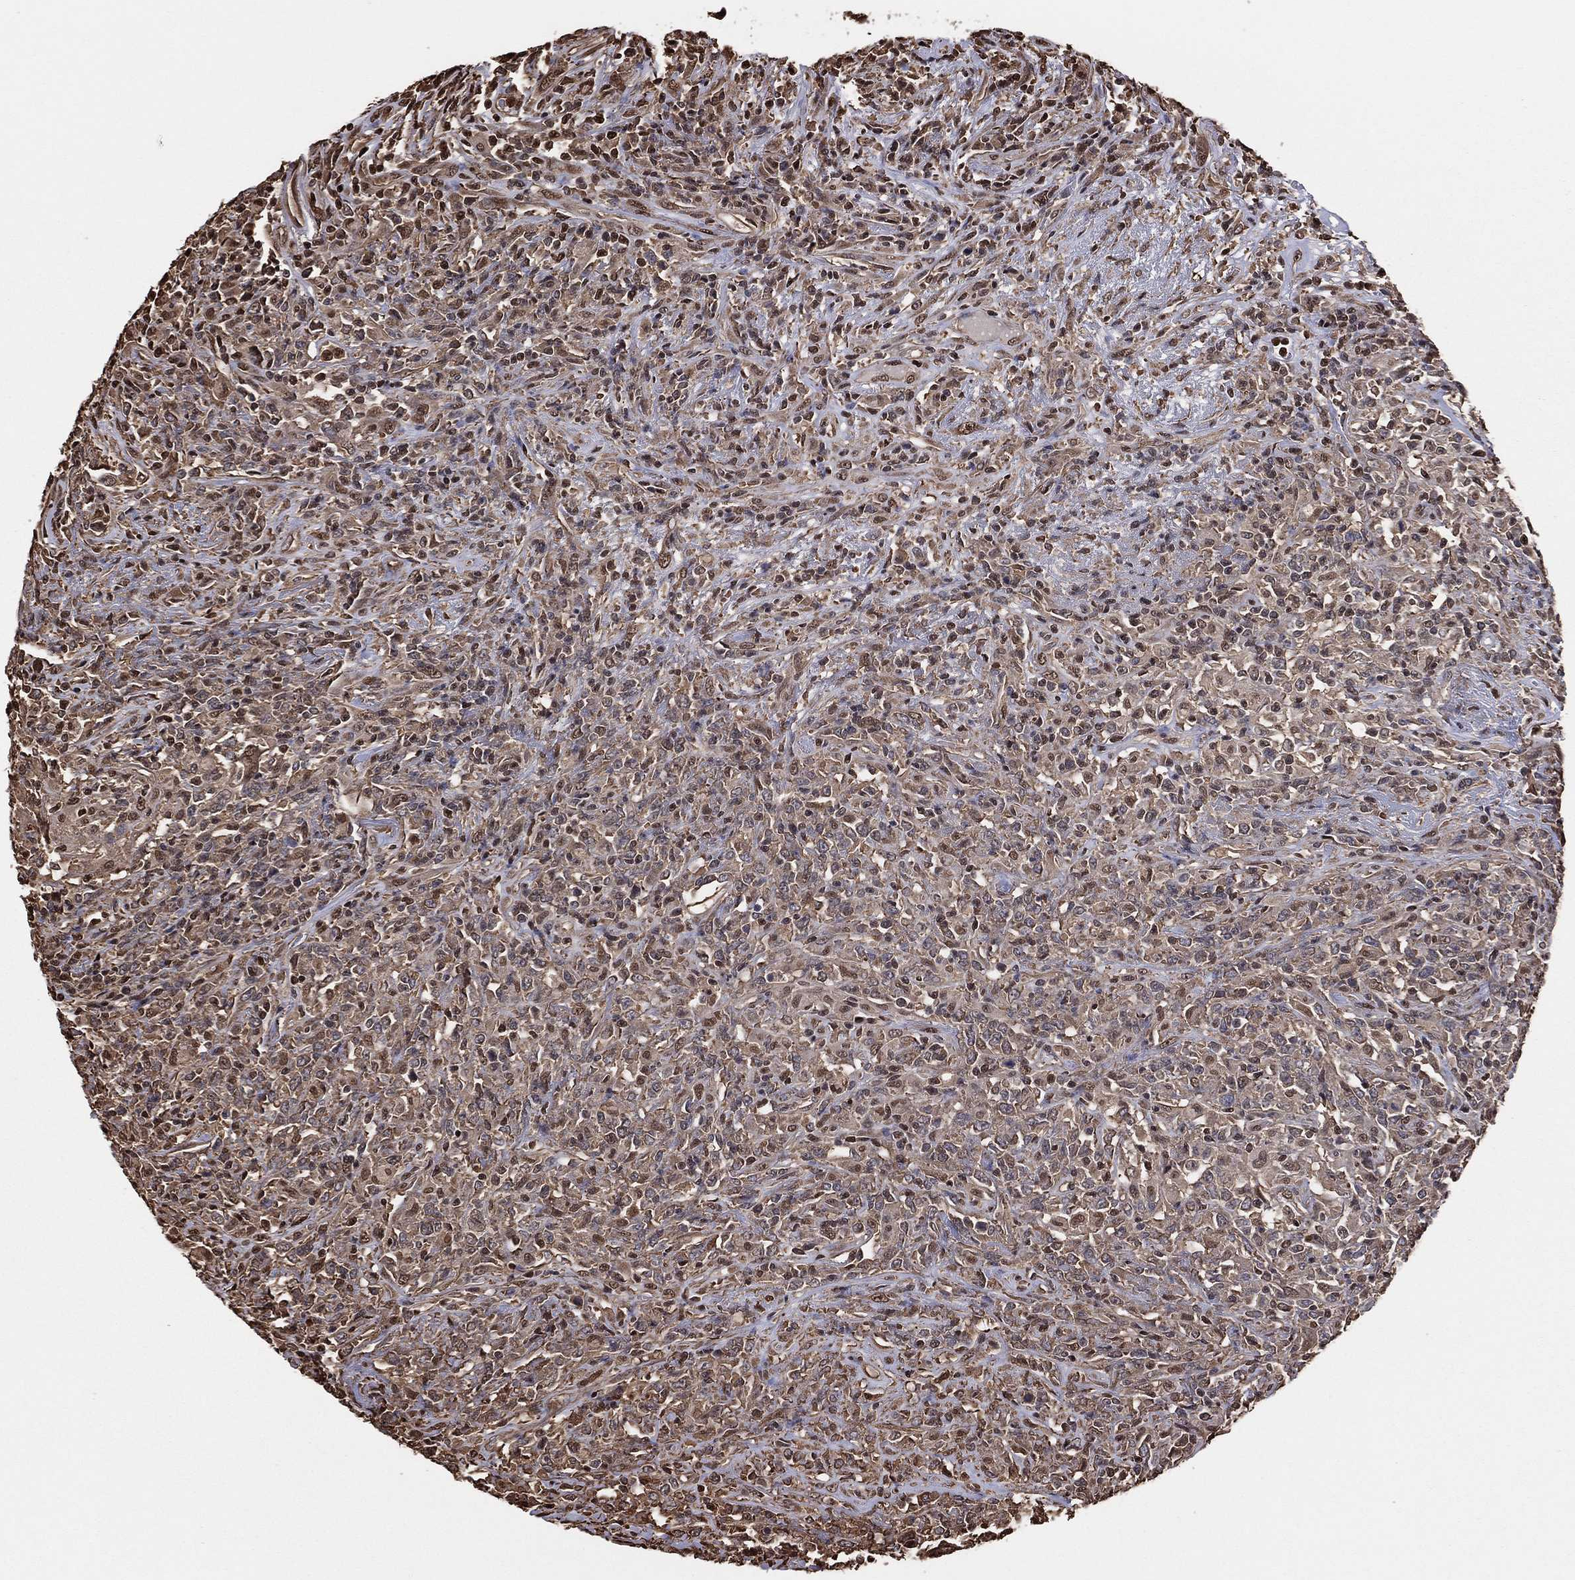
{"staining": {"intensity": "moderate", "quantity": "25%-75%", "location": "nuclear"}, "tissue": "lymphoma", "cell_type": "Tumor cells", "image_type": "cancer", "snomed": [{"axis": "morphology", "description": "Malignant lymphoma, non-Hodgkin's type, High grade"}, {"axis": "topography", "description": "Lung"}], "caption": "A histopathology image of human lymphoma stained for a protein shows moderate nuclear brown staining in tumor cells. (DAB (3,3'-diaminobenzidine) = brown stain, brightfield microscopy at high magnification).", "gene": "GAPDH", "patient": {"sex": "male", "age": 79}}